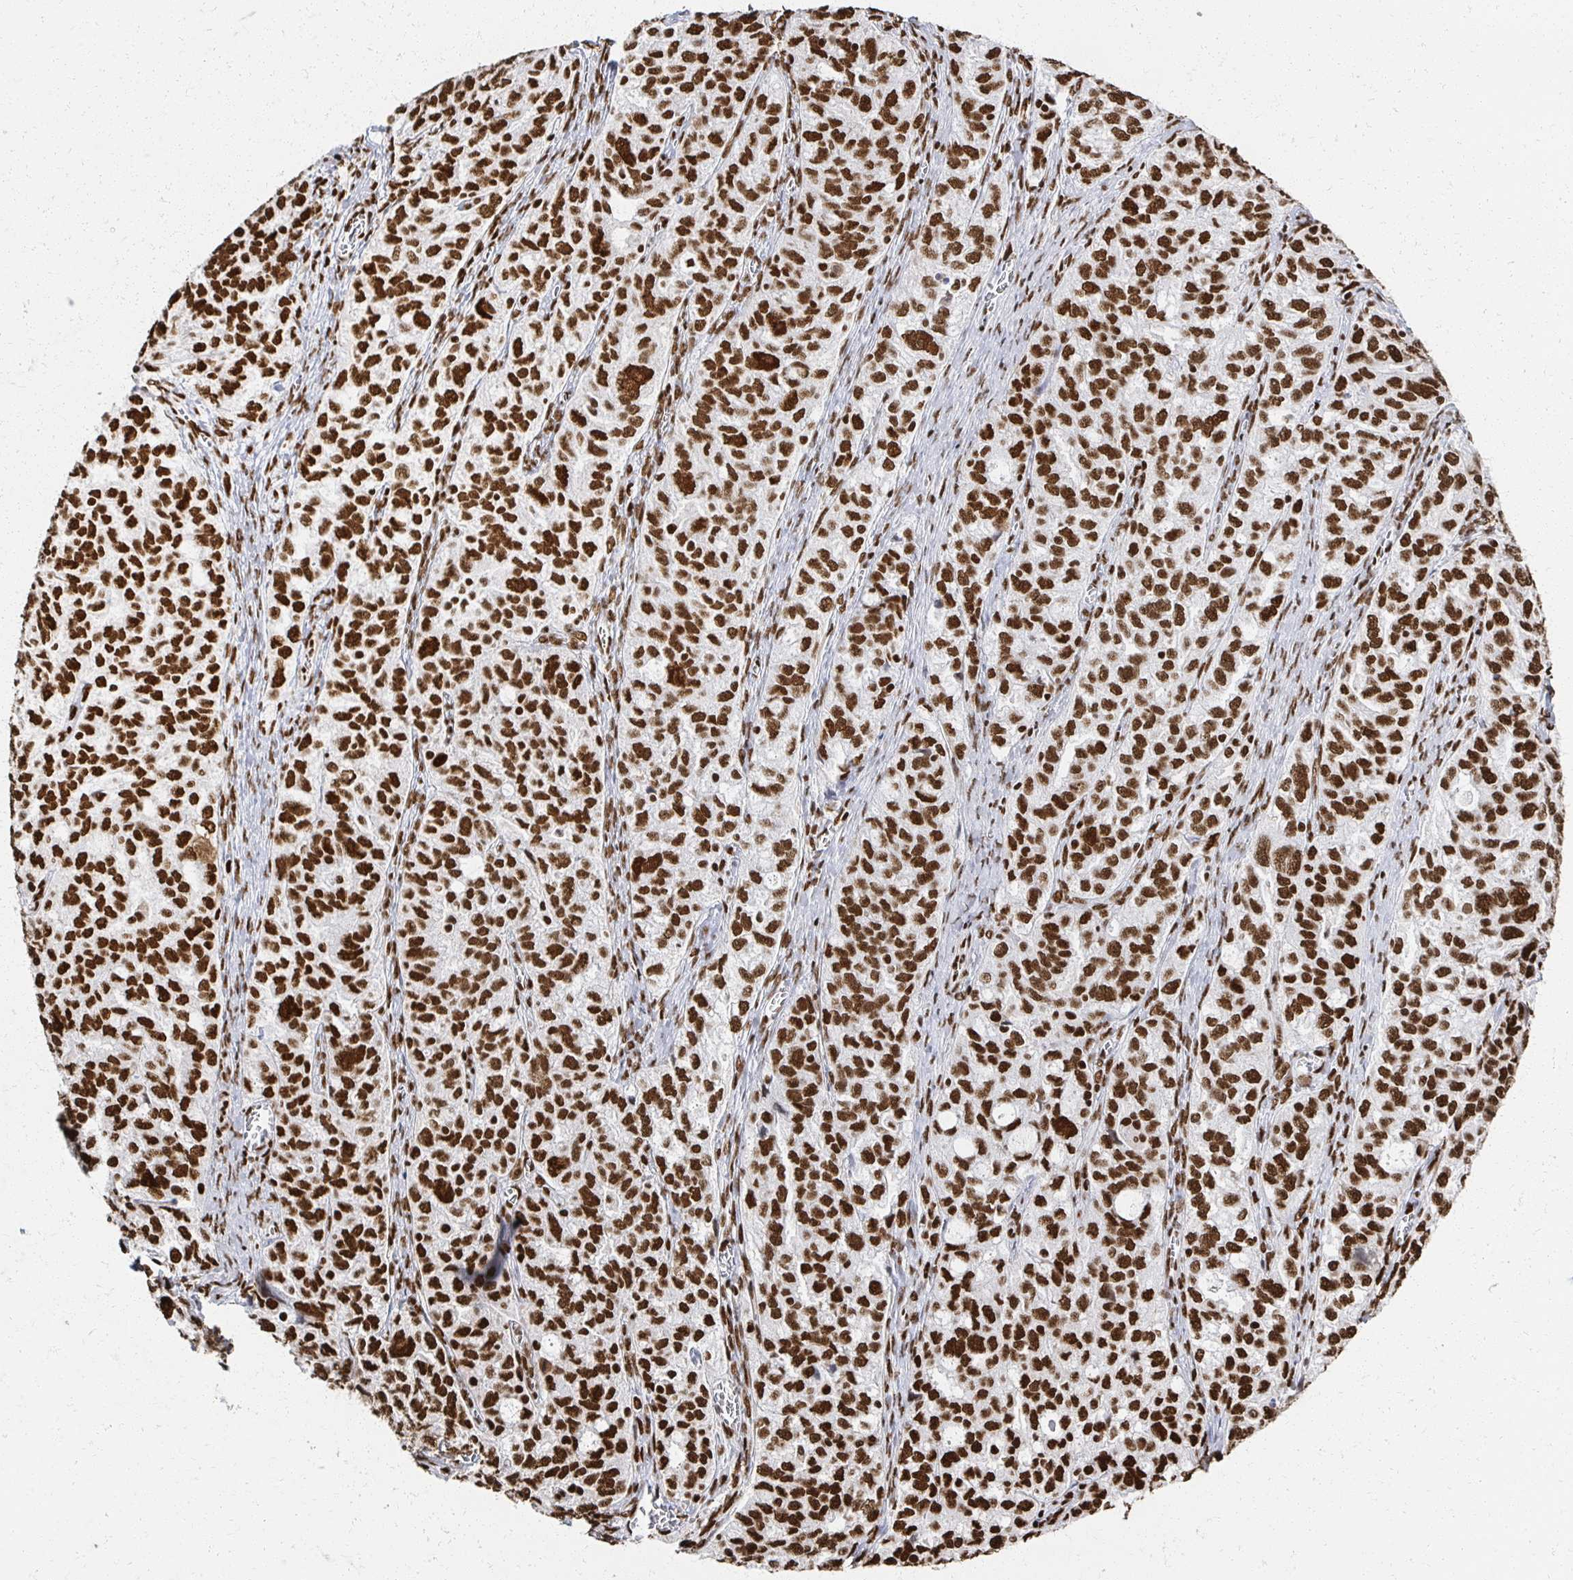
{"staining": {"intensity": "strong", "quantity": ">75%", "location": "nuclear"}, "tissue": "ovarian cancer", "cell_type": "Tumor cells", "image_type": "cancer", "snomed": [{"axis": "morphology", "description": "Cystadenocarcinoma, serous, NOS"}, {"axis": "topography", "description": "Ovary"}], "caption": "DAB (3,3'-diaminobenzidine) immunohistochemical staining of human serous cystadenocarcinoma (ovarian) reveals strong nuclear protein staining in approximately >75% of tumor cells.", "gene": "RBBP7", "patient": {"sex": "female", "age": 51}}